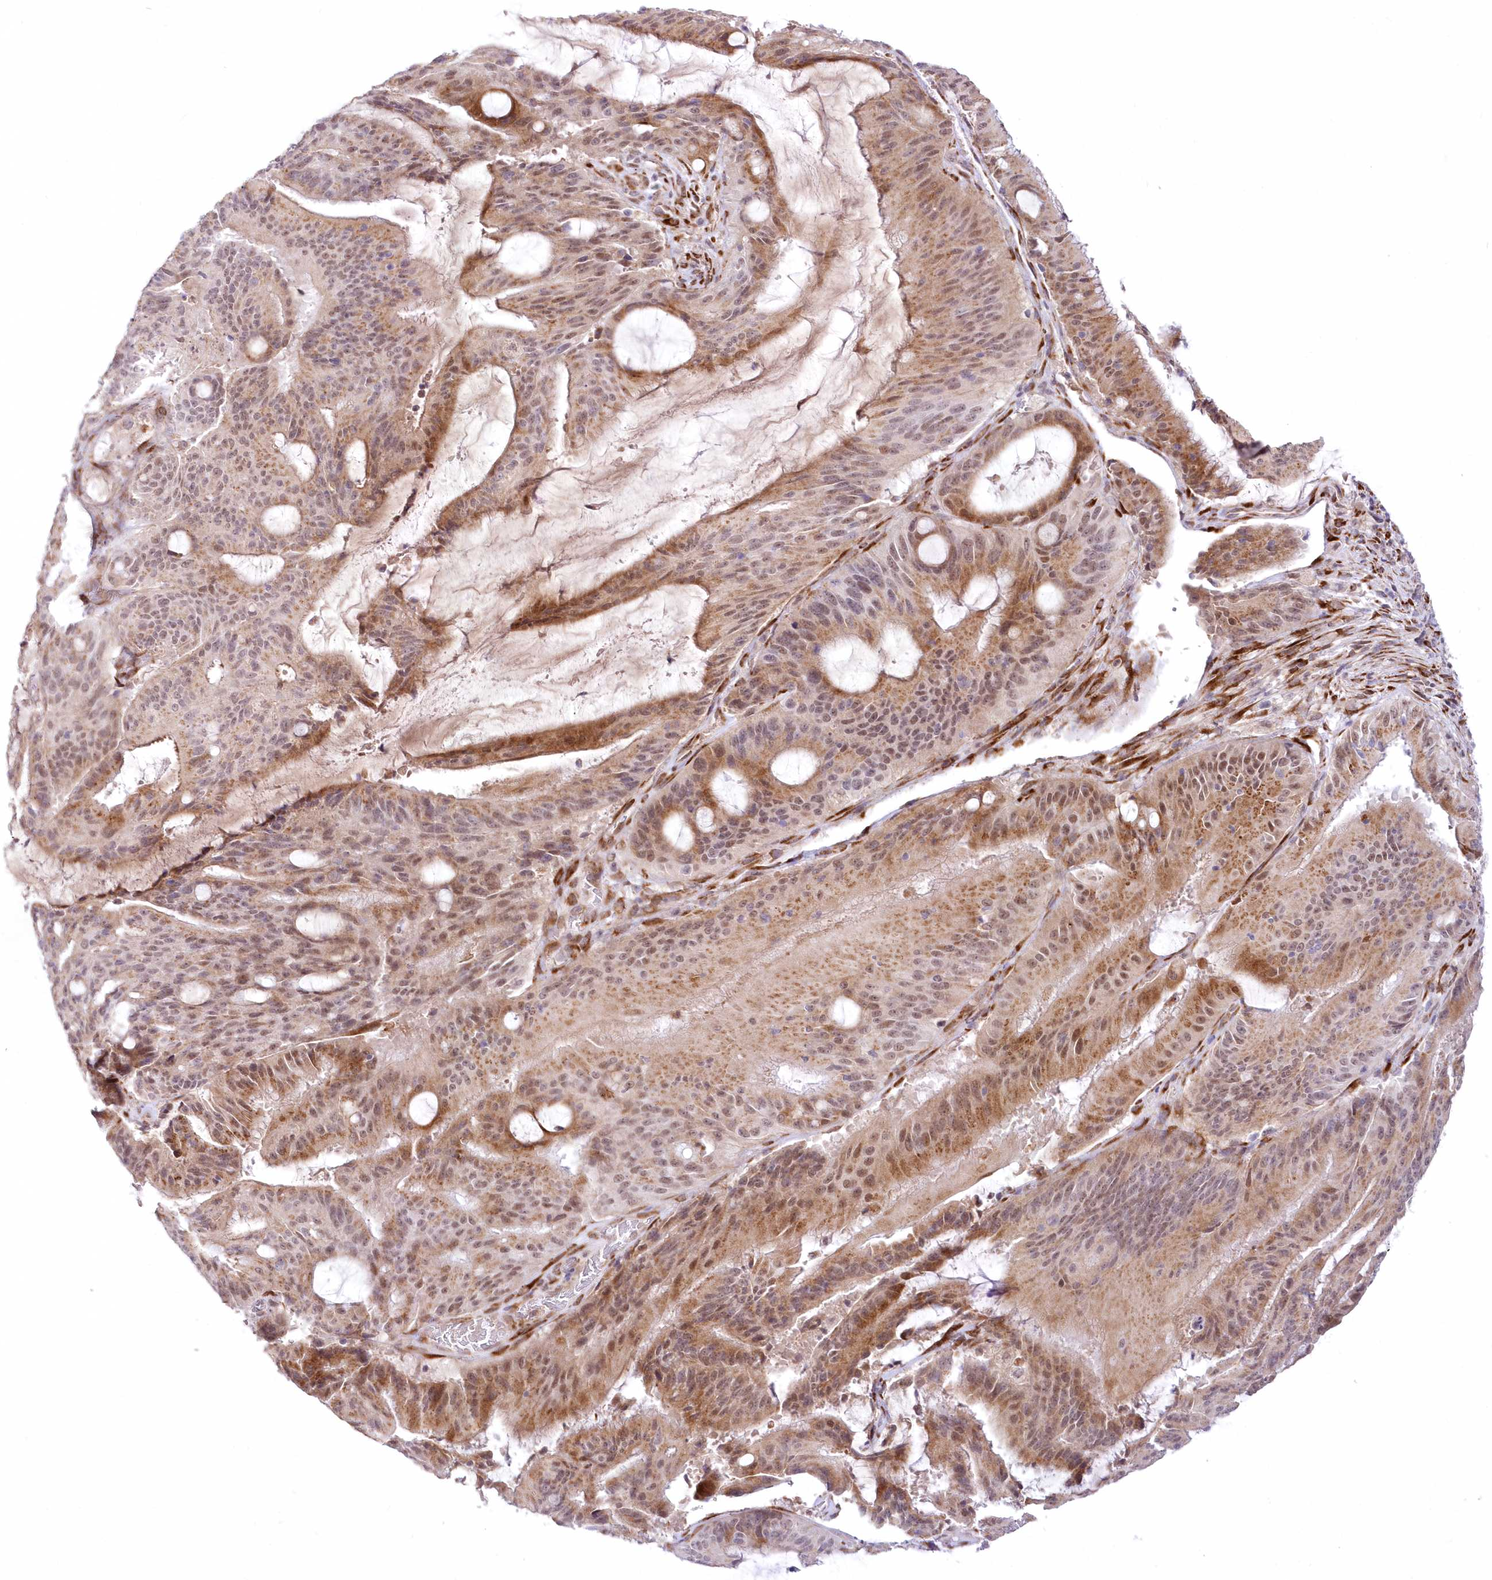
{"staining": {"intensity": "moderate", "quantity": ">75%", "location": "cytoplasmic/membranous"}, "tissue": "liver cancer", "cell_type": "Tumor cells", "image_type": "cancer", "snomed": [{"axis": "morphology", "description": "Normal tissue, NOS"}, {"axis": "morphology", "description": "Cholangiocarcinoma"}, {"axis": "topography", "description": "Liver"}, {"axis": "topography", "description": "Peripheral nerve tissue"}], "caption": "Immunohistochemical staining of human cholangiocarcinoma (liver) displays moderate cytoplasmic/membranous protein expression in approximately >75% of tumor cells.", "gene": "LDB1", "patient": {"sex": "female", "age": 73}}